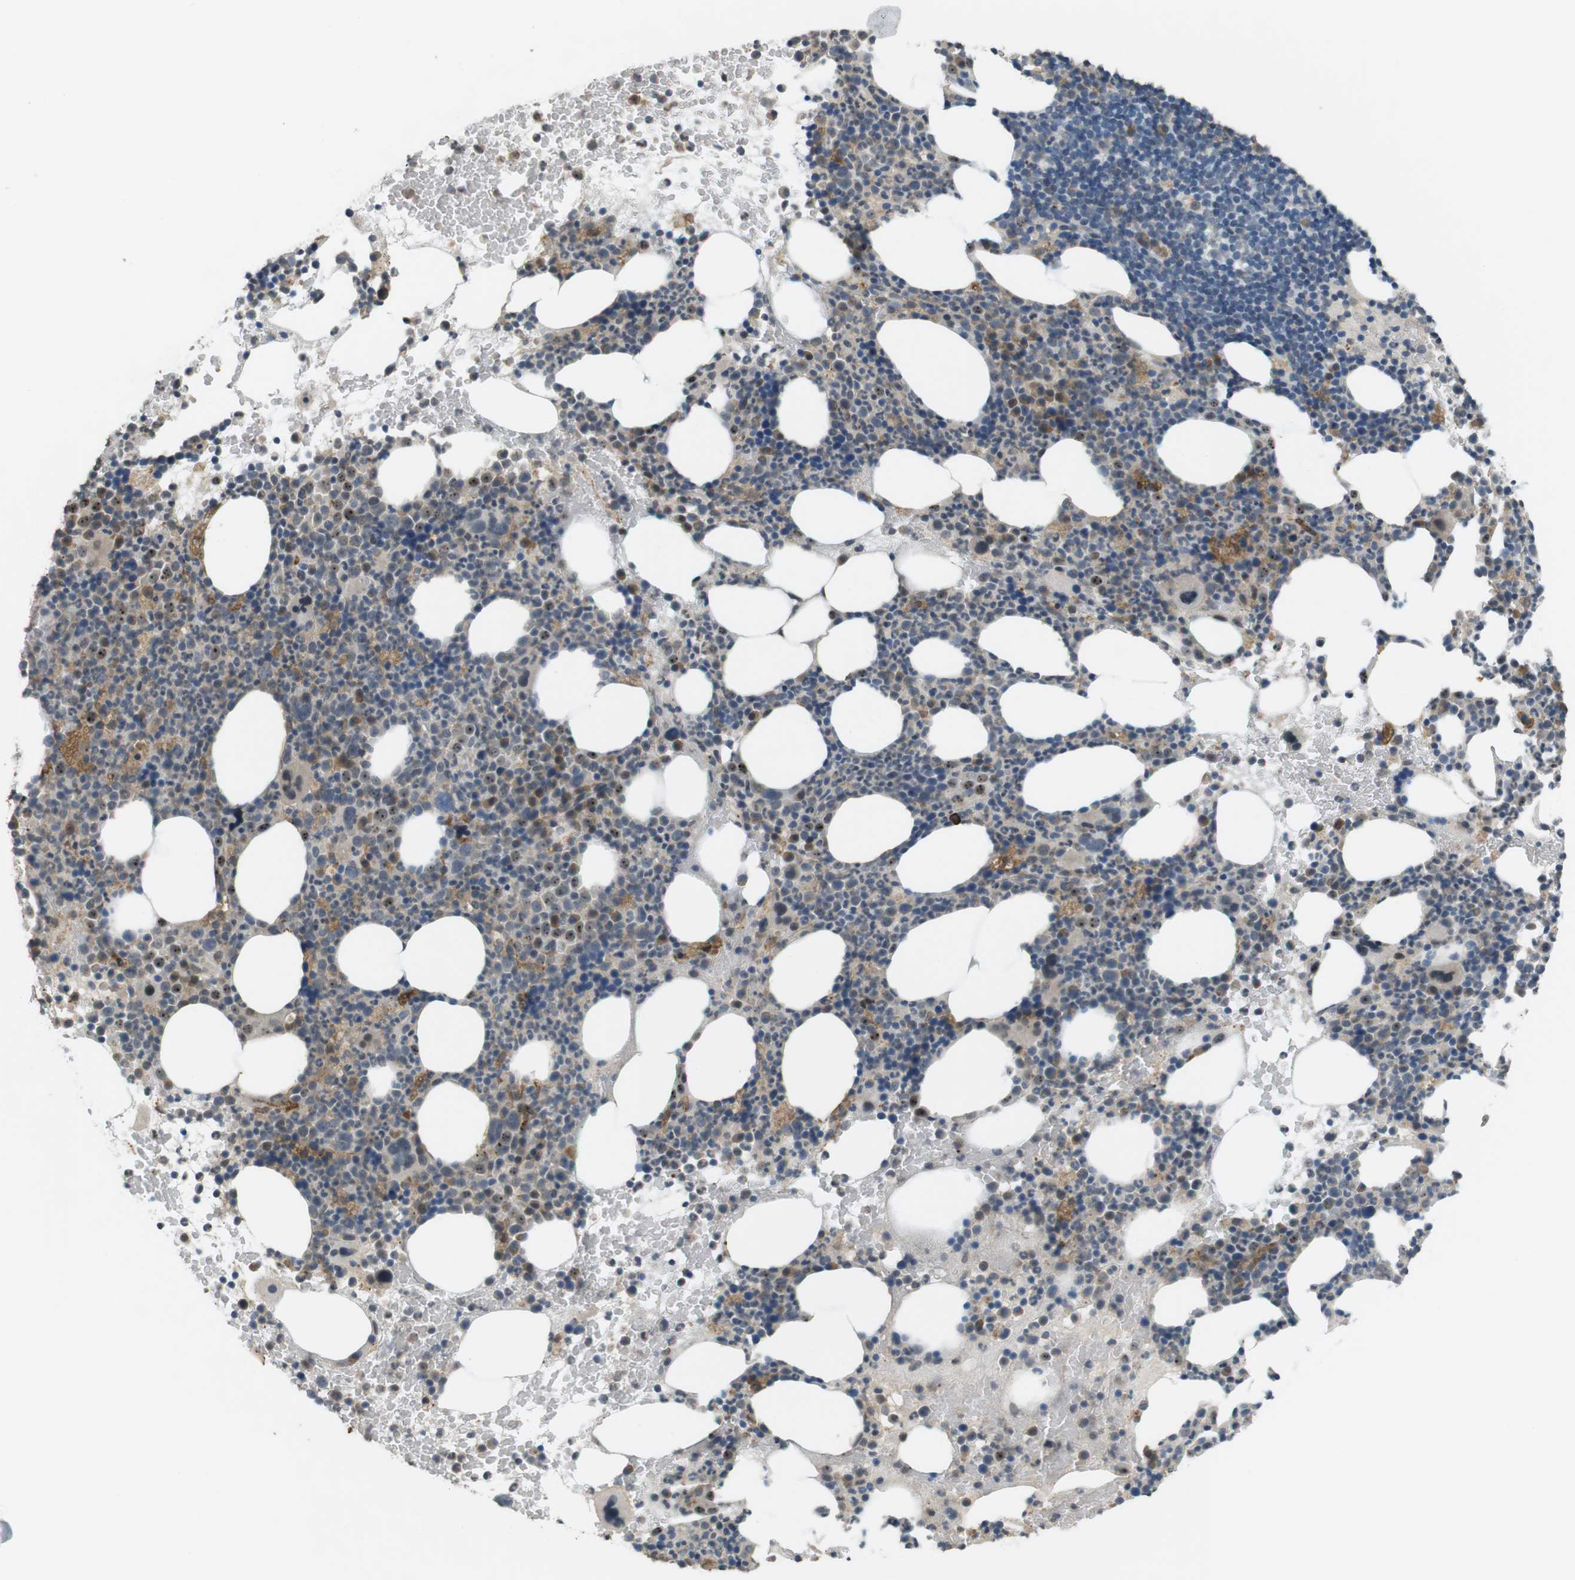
{"staining": {"intensity": "moderate", "quantity": "<25%", "location": "cytoplasmic/membranous,nuclear"}, "tissue": "bone marrow", "cell_type": "Hematopoietic cells", "image_type": "normal", "snomed": [{"axis": "morphology", "description": "Normal tissue, NOS"}, {"axis": "morphology", "description": "Inflammation, NOS"}, {"axis": "topography", "description": "Bone marrow"}], "caption": "An IHC photomicrograph of benign tissue is shown. Protein staining in brown shows moderate cytoplasmic/membranous,nuclear positivity in bone marrow within hematopoietic cells. (Brightfield microscopy of DAB IHC at high magnification).", "gene": "FZD10", "patient": {"sex": "male", "age": 73}}